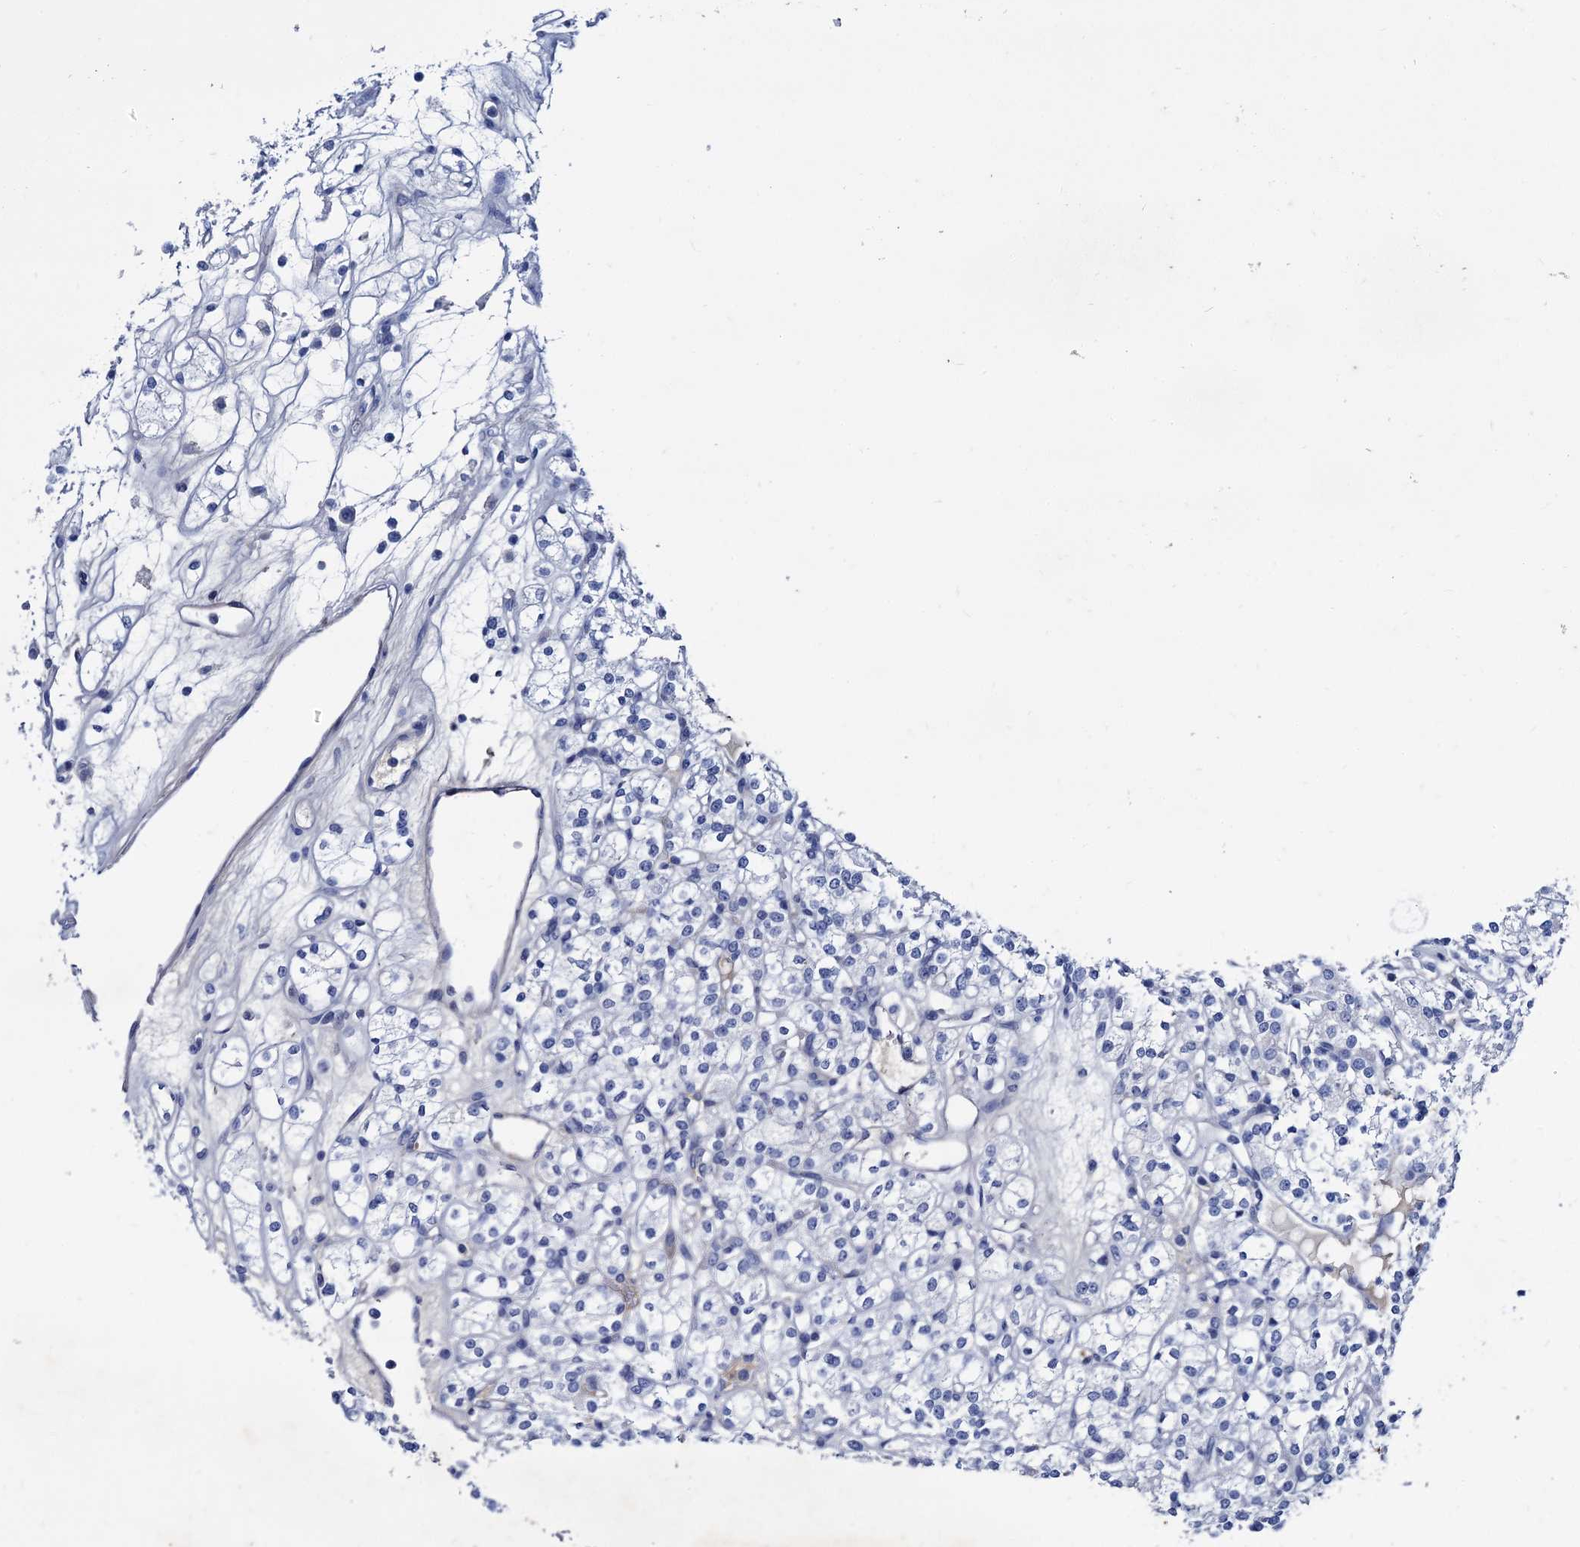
{"staining": {"intensity": "negative", "quantity": "none", "location": "none"}, "tissue": "renal cancer", "cell_type": "Tumor cells", "image_type": "cancer", "snomed": [{"axis": "morphology", "description": "Adenocarcinoma, NOS"}, {"axis": "topography", "description": "Kidney"}], "caption": "Histopathology image shows no protein staining in tumor cells of renal cancer tissue.", "gene": "TMEM72", "patient": {"sex": "male", "age": 77}}